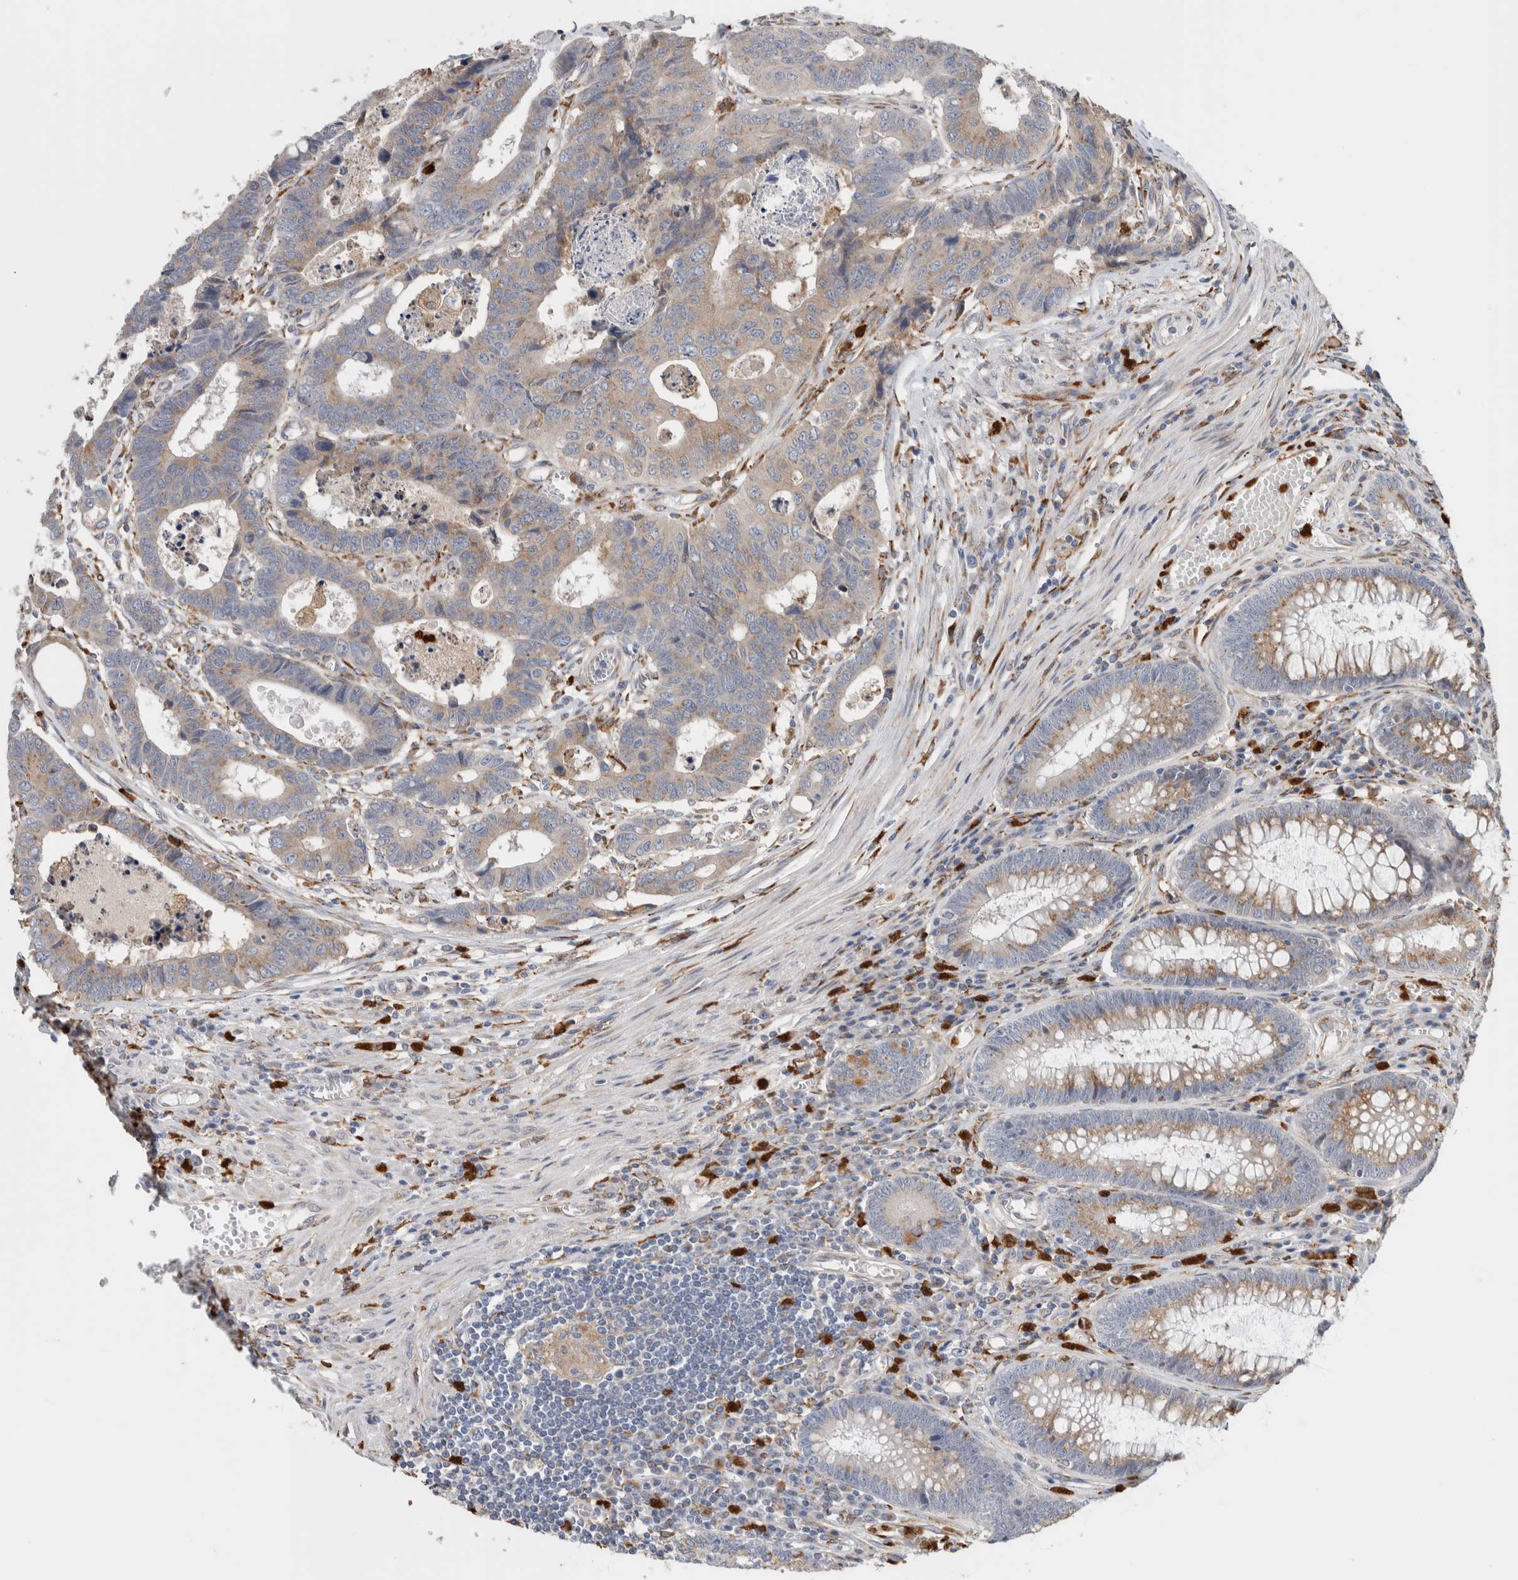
{"staining": {"intensity": "weak", "quantity": ">75%", "location": "cytoplasmic/membranous"}, "tissue": "colorectal cancer", "cell_type": "Tumor cells", "image_type": "cancer", "snomed": [{"axis": "morphology", "description": "Adenocarcinoma, NOS"}, {"axis": "topography", "description": "Rectum"}], "caption": "Brown immunohistochemical staining in human colorectal cancer (adenocarcinoma) exhibits weak cytoplasmic/membranous positivity in about >75% of tumor cells. (DAB (3,3'-diaminobenzidine) IHC, brown staining for protein, blue staining for nuclei).", "gene": "P4HA1", "patient": {"sex": "male", "age": 84}}